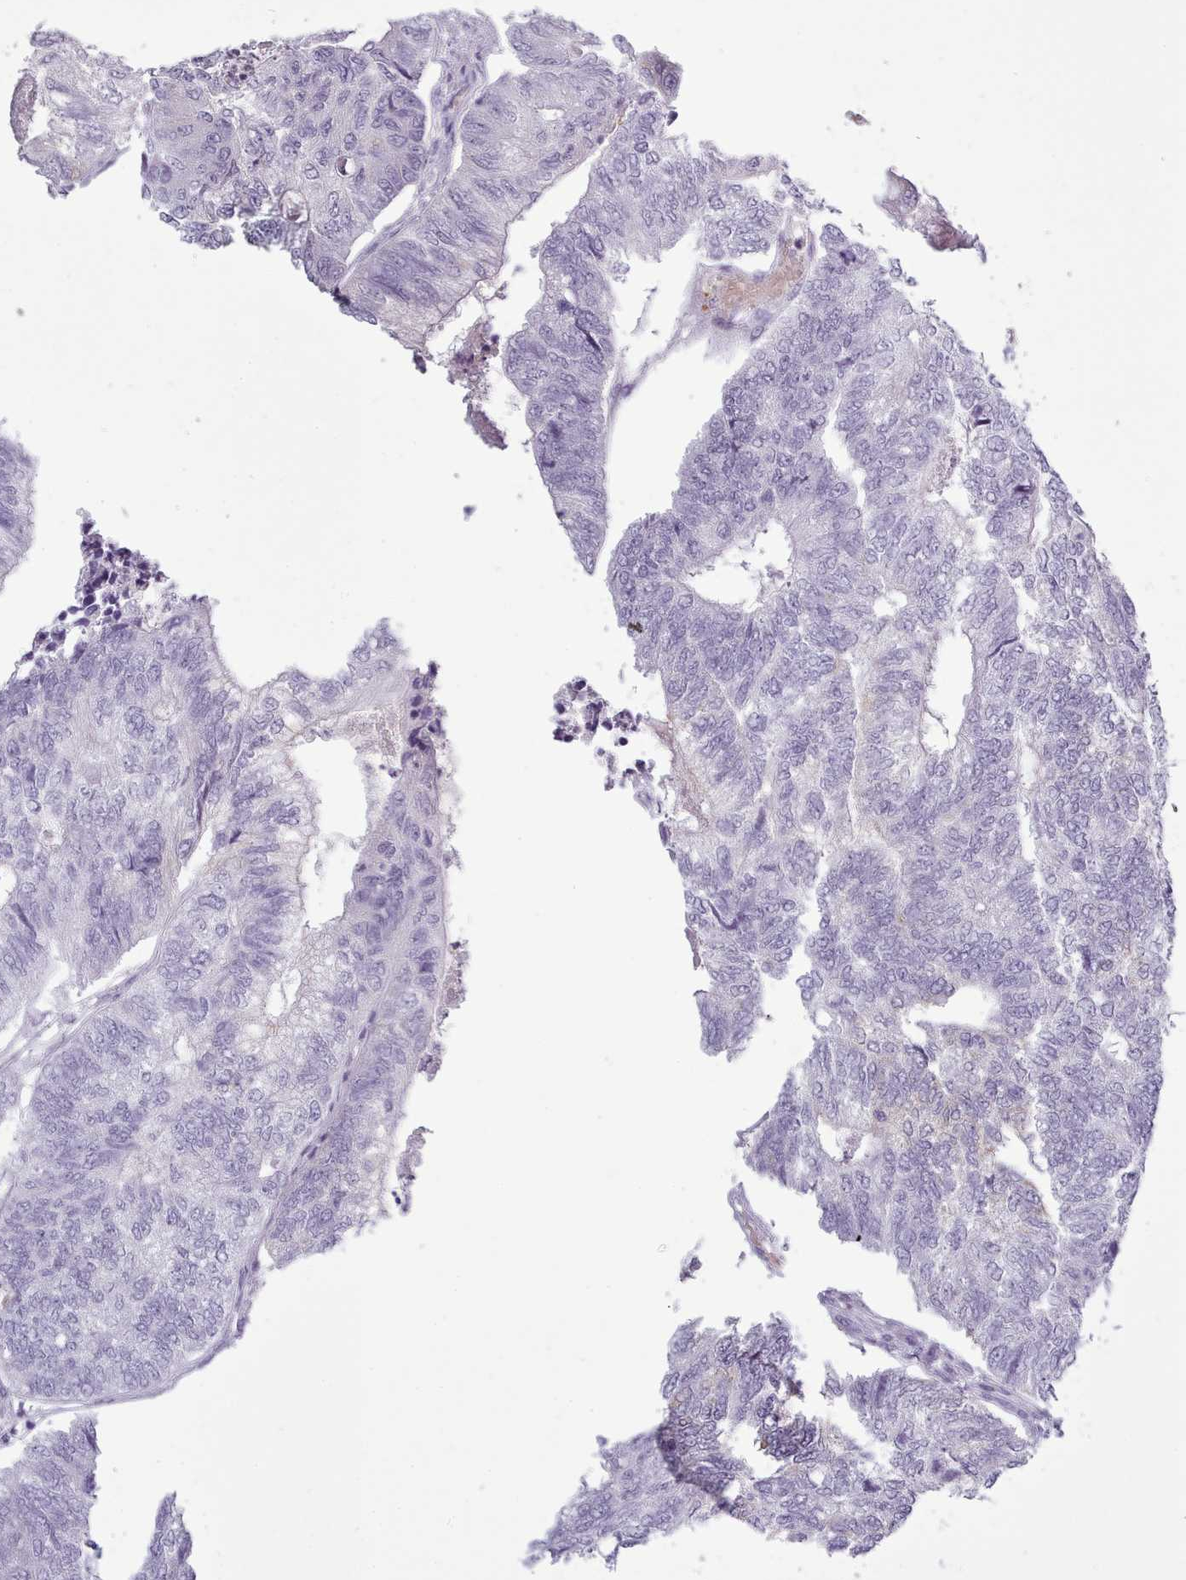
{"staining": {"intensity": "negative", "quantity": "none", "location": "none"}, "tissue": "colorectal cancer", "cell_type": "Tumor cells", "image_type": "cancer", "snomed": [{"axis": "morphology", "description": "Adenocarcinoma, NOS"}, {"axis": "topography", "description": "Colon"}], "caption": "Immunohistochemistry (IHC) photomicrograph of neoplastic tissue: human colorectal cancer stained with DAB demonstrates no significant protein expression in tumor cells.", "gene": "NDST2", "patient": {"sex": "female", "age": 67}}